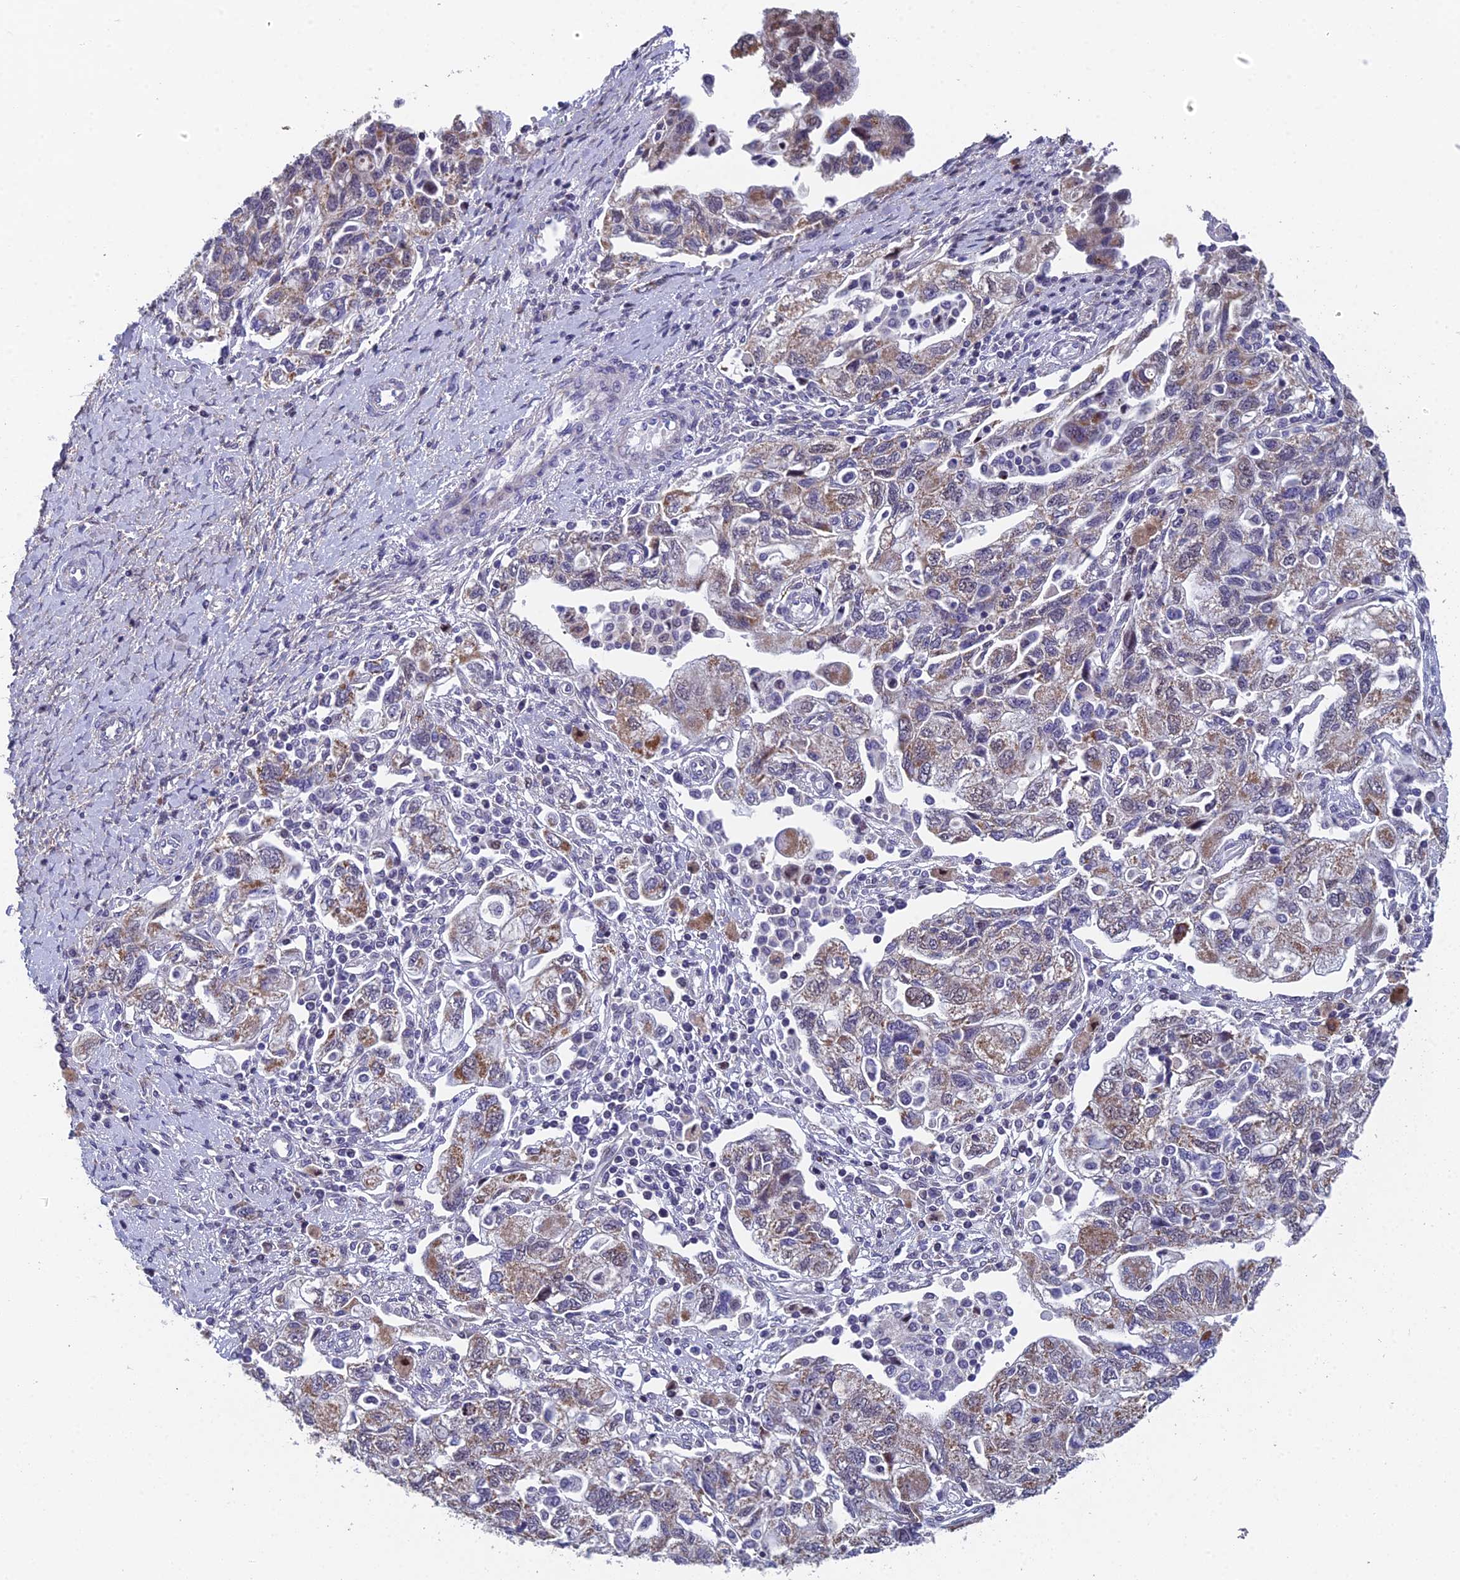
{"staining": {"intensity": "weak", "quantity": "<25%", "location": "cytoplasmic/membranous"}, "tissue": "ovarian cancer", "cell_type": "Tumor cells", "image_type": "cancer", "snomed": [{"axis": "morphology", "description": "Carcinoma, NOS"}, {"axis": "morphology", "description": "Cystadenocarcinoma, serous, NOS"}, {"axis": "topography", "description": "Ovary"}], "caption": "DAB immunohistochemical staining of human ovarian cancer (carcinoma) demonstrates no significant expression in tumor cells.", "gene": "XKR9", "patient": {"sex": "female", "age": 69}}